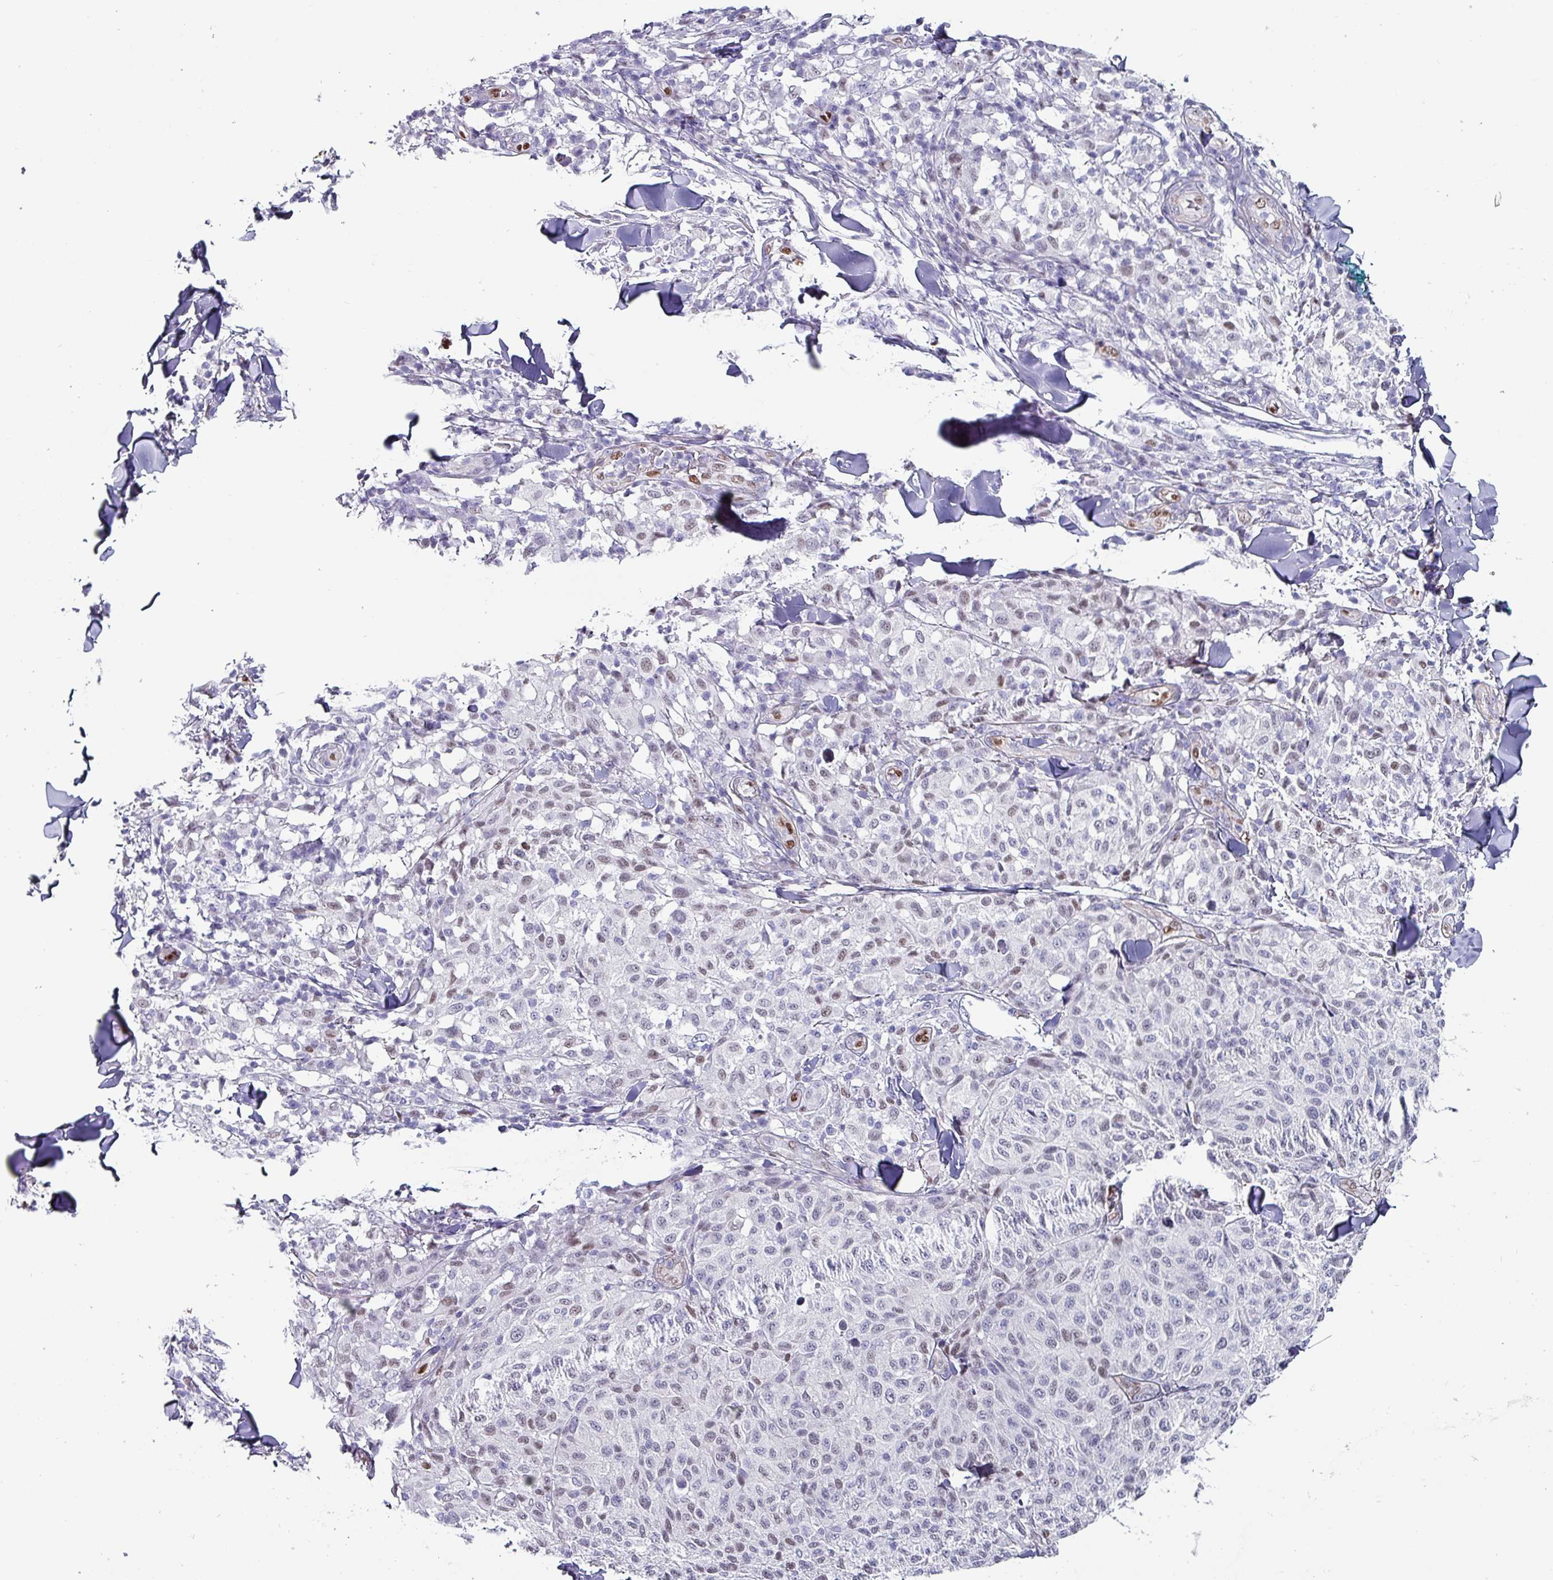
{"staining": {"intensity": "weak", "quantity": "<25%", "location": "nuclear"}, "tissue": "melanoma", "cell_type": "Tumor cells", "image_type": "cancer", "snomed": [{"axis": "morphology", "description": "Malignant melanoma, NOS"}, {"axis": "topography", "description": "Skin"}], "caption": "IHC image of human melanoma stained for a protein (brown), which reveals no positivity in tumor cells.", "gene": "ZNF816-ZNF321P", "patient": {"sex": "male", "age": 66}}